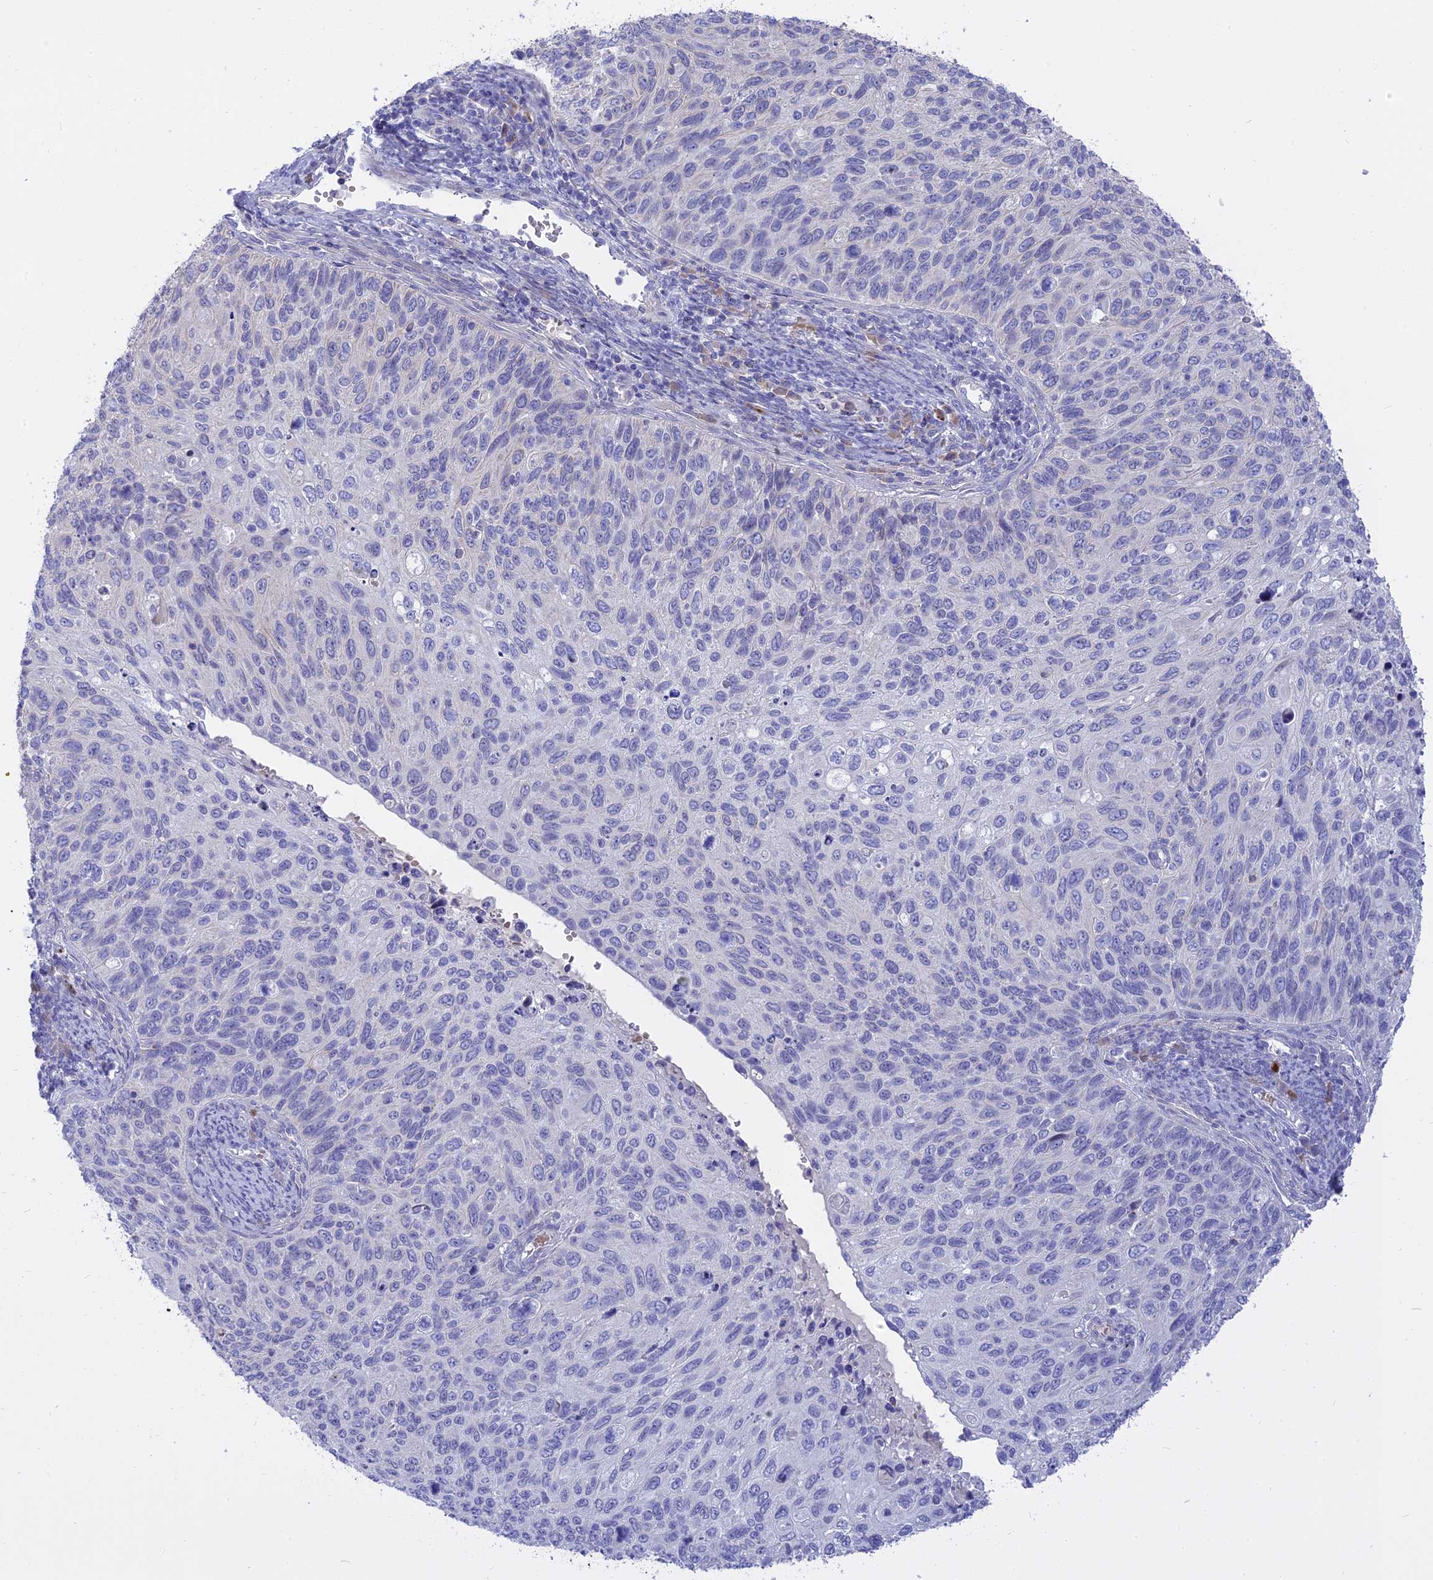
{"staining": {"intensity": "negative", "quantity": "none", "location": "none"}, "tissue": "cervical cancer", "cell_type": "Tumor cells", "image_type": "cancer", "snomed": [{"axis": "morphology", "description": "Squamous cell carcinoma, NOS"}, {"axis": "topography", "description": "Cervix"}], "caption": "A micrograph of squamous cell carcinoma (cervical) stained for a protein reveals no brown staining in tumor cells.", "gene": "MBD3L1", "patient": {"sex": "female", "age": 70}}